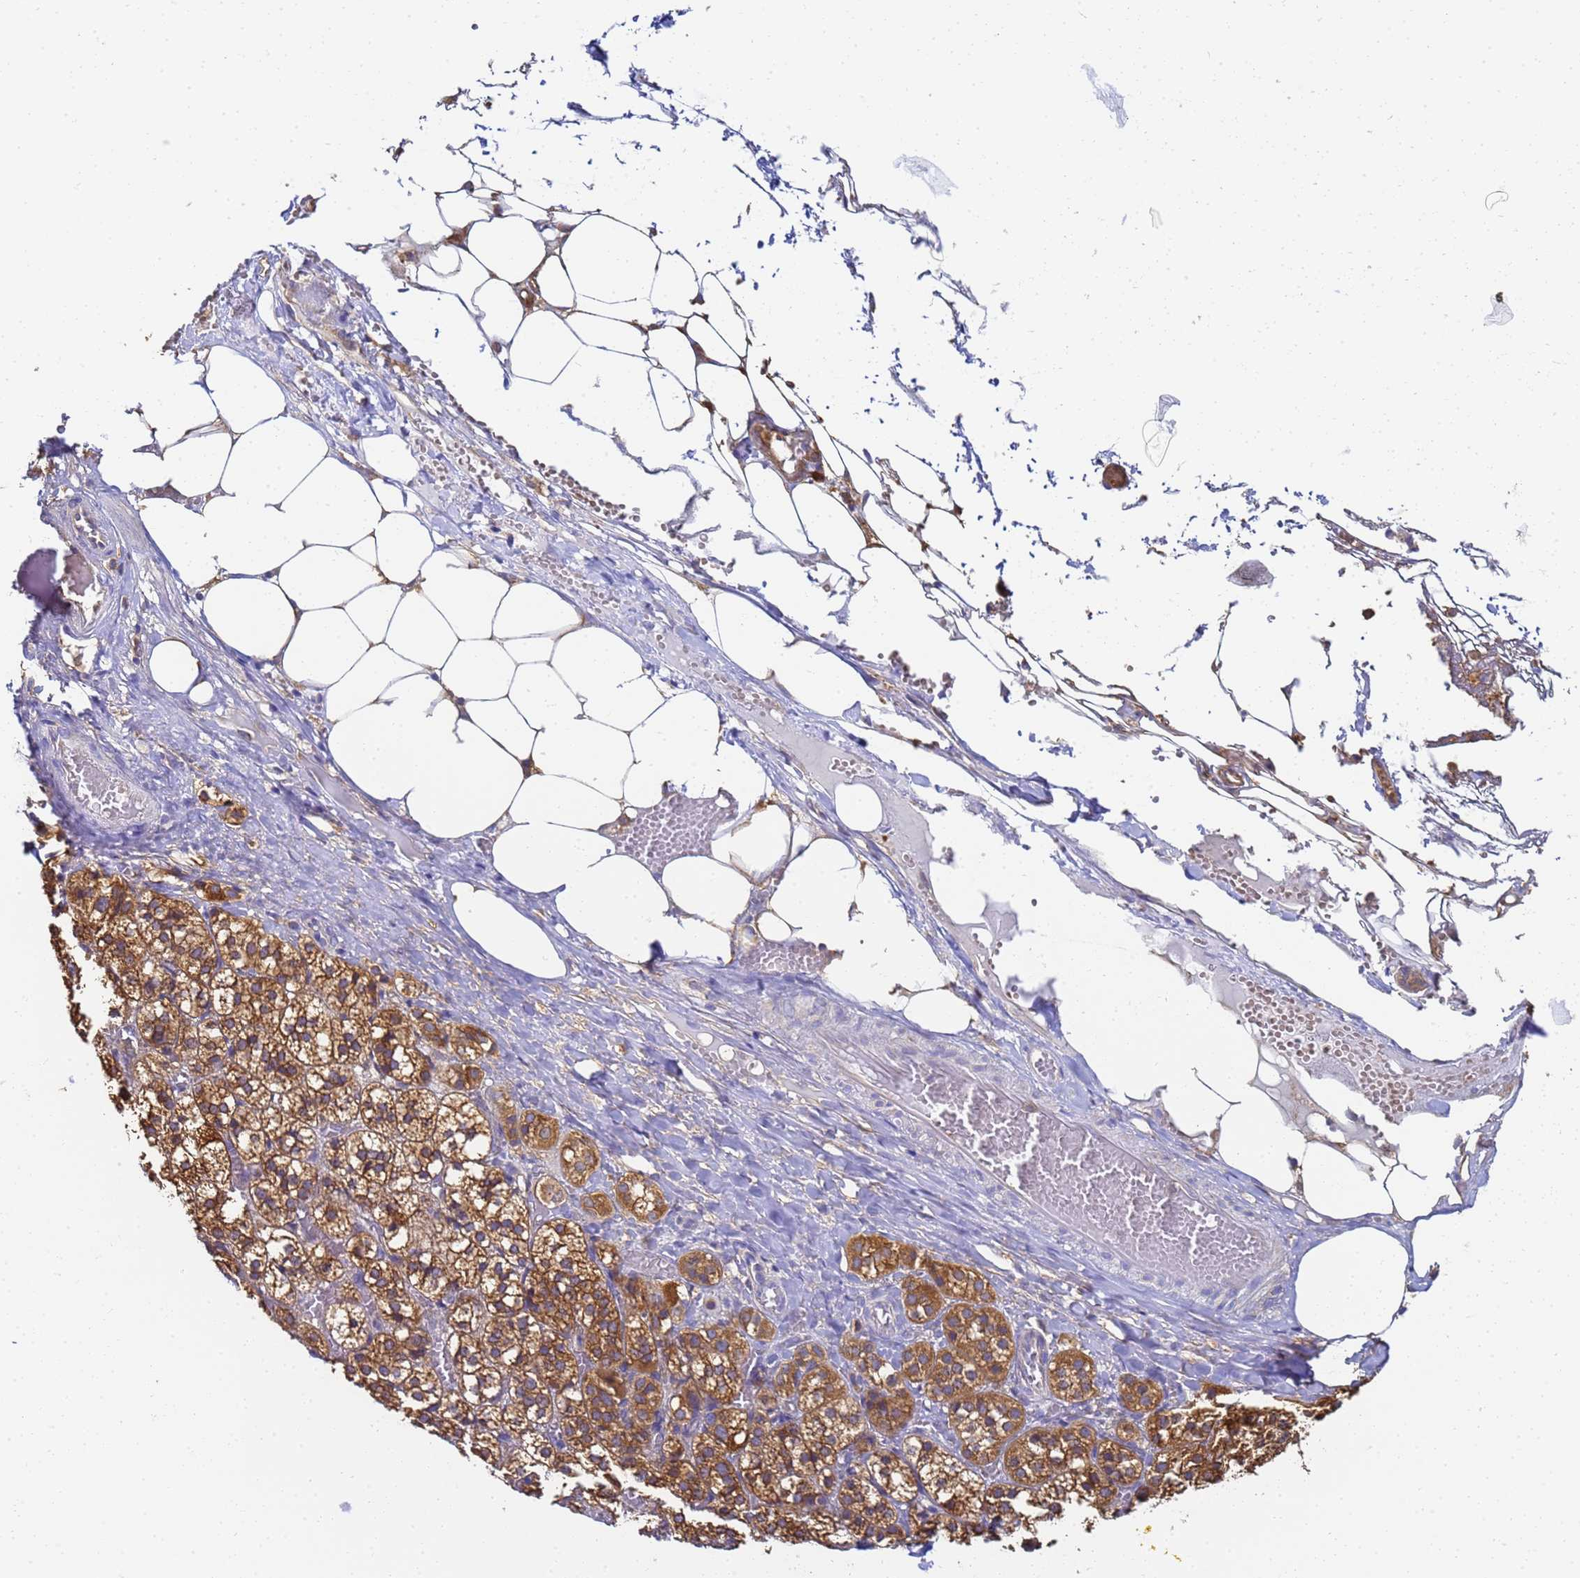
{"staining": {"intensity": "moderate", "quantity": ">75%", "location": "cytoplasmic/membranous"}, "tissue": "adrenal gland", "cell_type": "Glandular cells", "image_type": "normal", "snomed": [{"axis": "morphology", "description": "Normal tissue, NOS"}, {"axis": "topography", "description": "Adrenal gland"}], "caption": "A brown stain labels moderate cytoplasmic/membranous staining of a protein in glandular cells of unremarkable human adrenal gland. (IHC, brightfield microscopy, high magnification).", "gene": "NME1", "patient": {"sex": "female", "age": 61}}